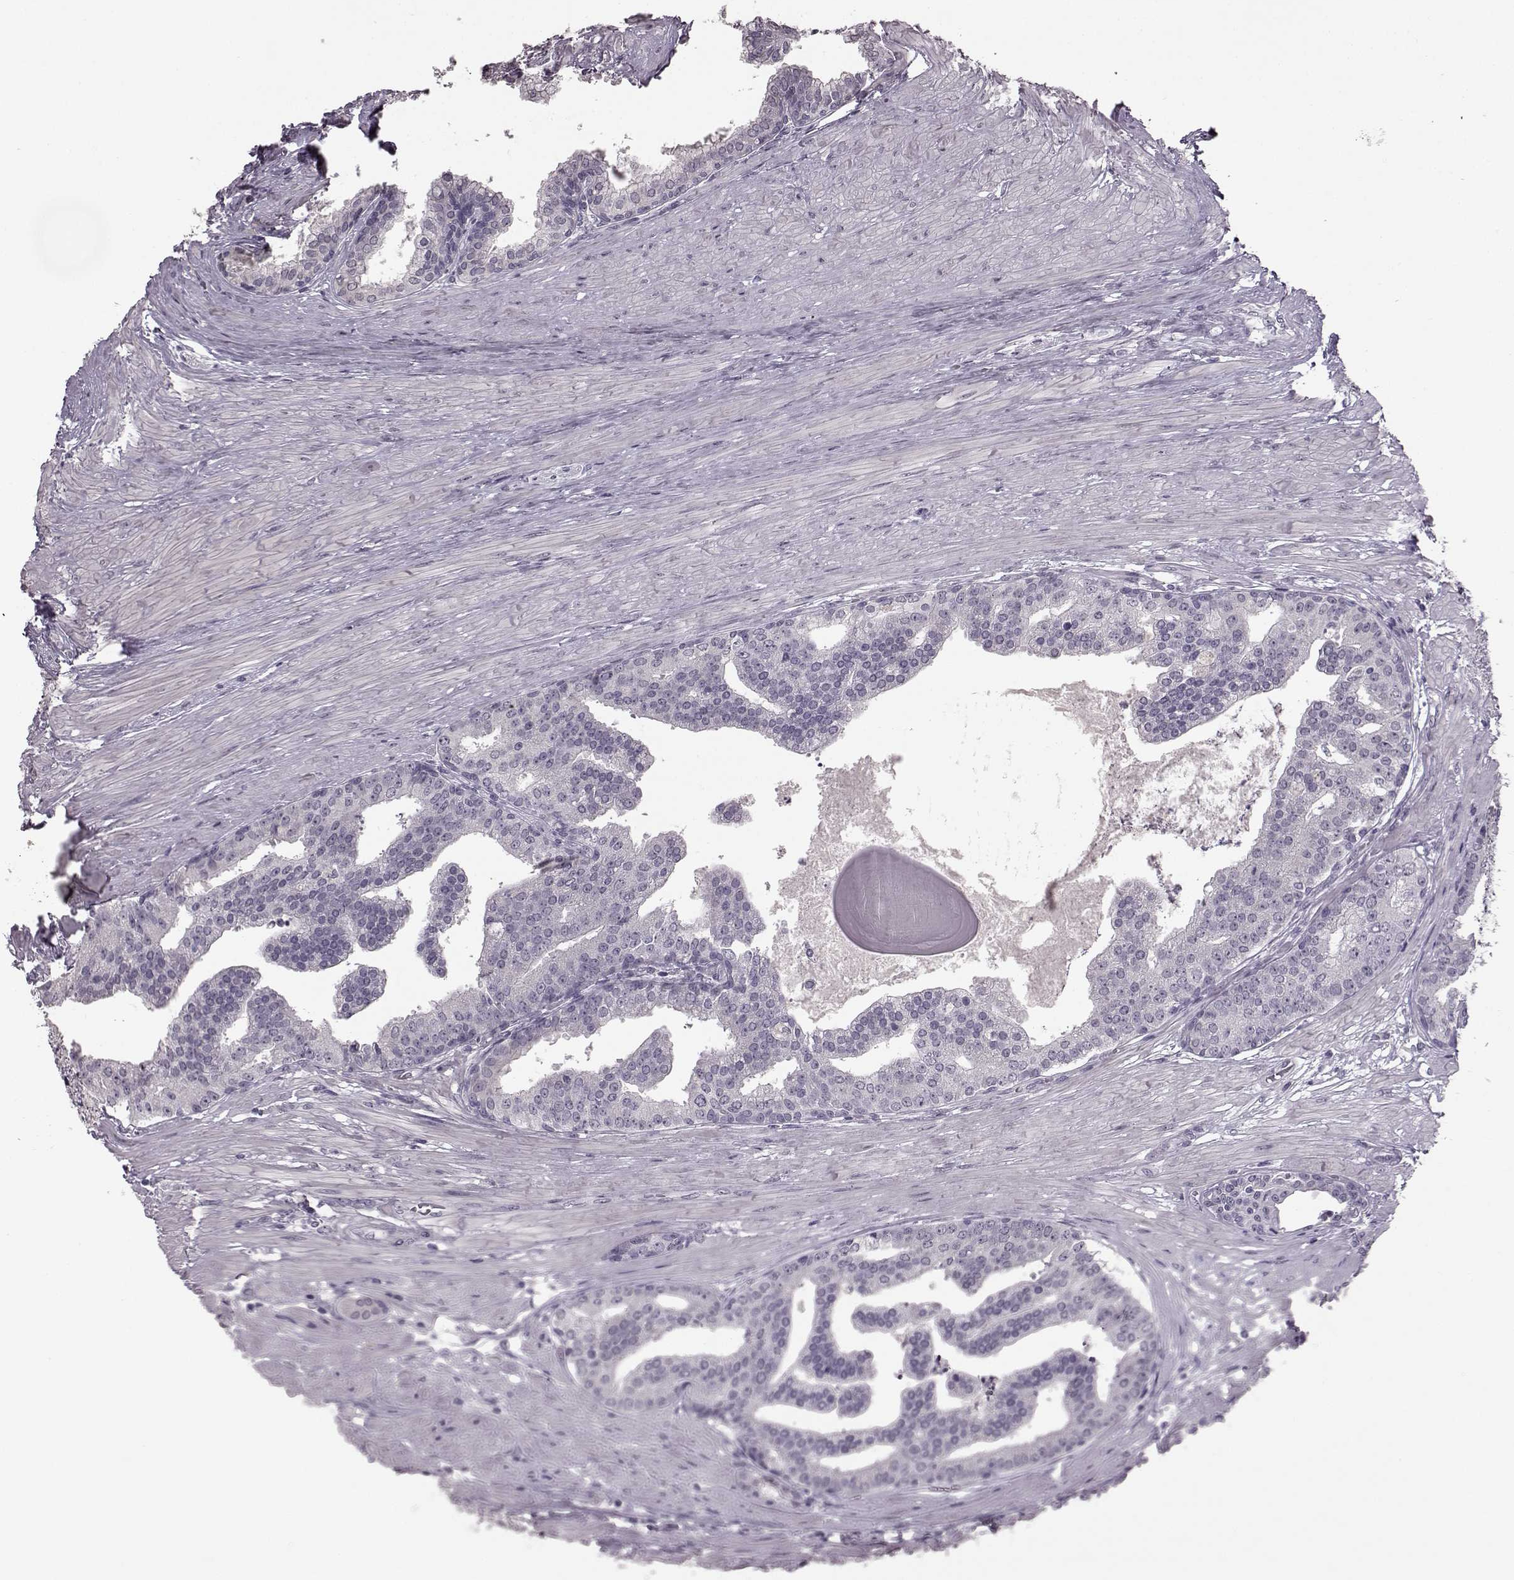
{"staining": {"intensity": "negative", "quantity": "none", "location": "none"}, "tissue": "prostate cancer", "cell_type": "Tumor cells", "image_type": "cancer", "snomed": [{"axis": "morphology", "description": "Adenocarcinoma, NOS"}, {"axis": "topography", "description": "Prostate and seminal vesicle, NOS"}, {"axis": "topography", "description": "Prostate"}], "caption": "An IHC image of prostate cancer is shown. There is no staining in tumor cells of prostate cancer. (DAB (3,3'-diaminobenzidine) IHC with hematoxylin counter stain).", "gene": "LHB", "patient": {"sex": "male", "age": 44}}